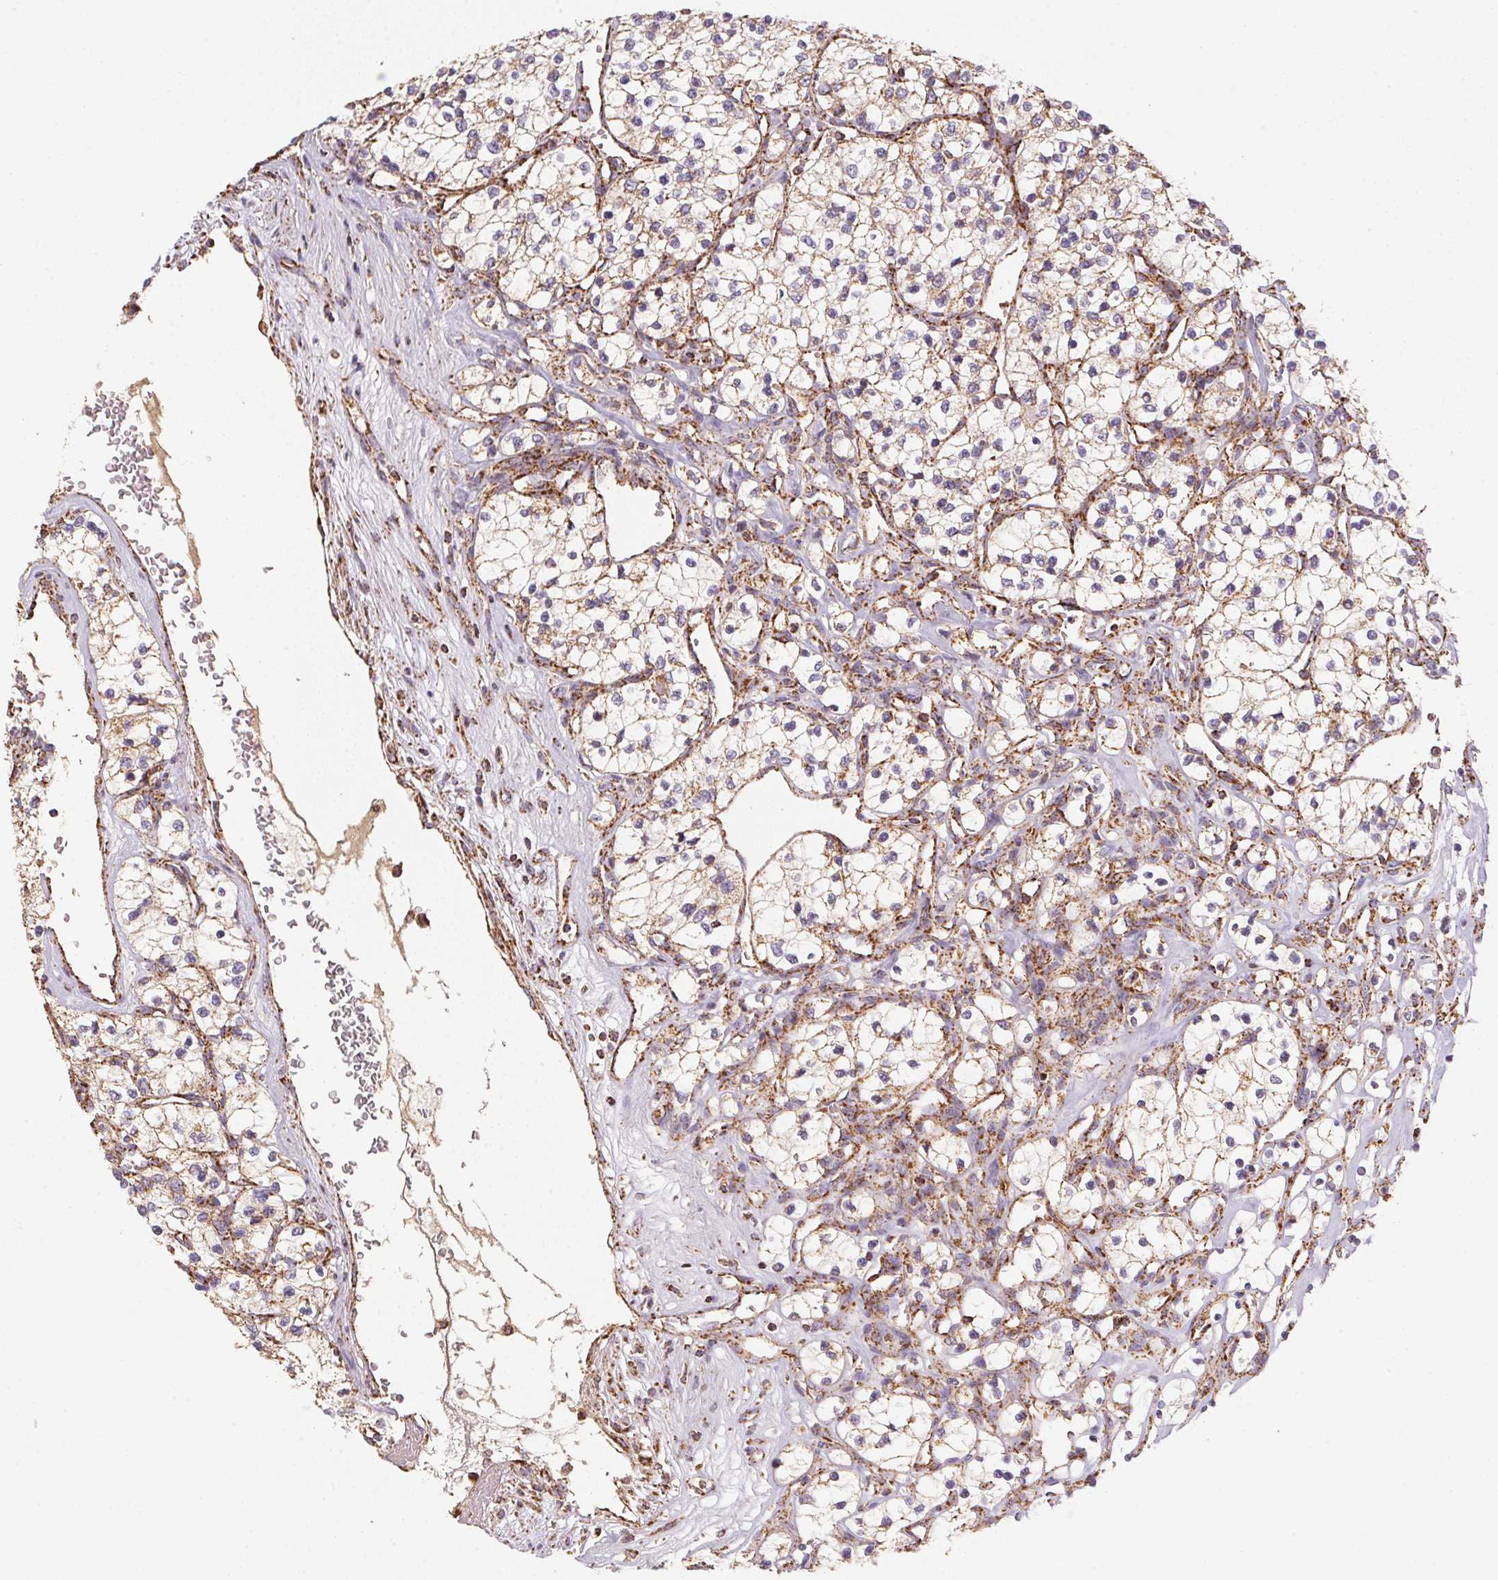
{"staining": {"intensity": "moderate", "quantity": ">75%", "location": "cytoplasmic/membranous"}, "tissue": "renal cancer", "cell_type": "Tumor cells", "image_type": "cancer", "snomed": [{"axis": "morphology", "description": "Adenocarcinoma, NOS"}, {"axis": "topography", "description": "Kidney"}], "caption": "Human adenocarcinoma (renal) stained for a protein (brown) shows moderate cytoplasmic/membranous positive staining in about >75% of tumor cells.", "gene": "NDUFS2", "patient": {"sex": "female", "age": 69}}